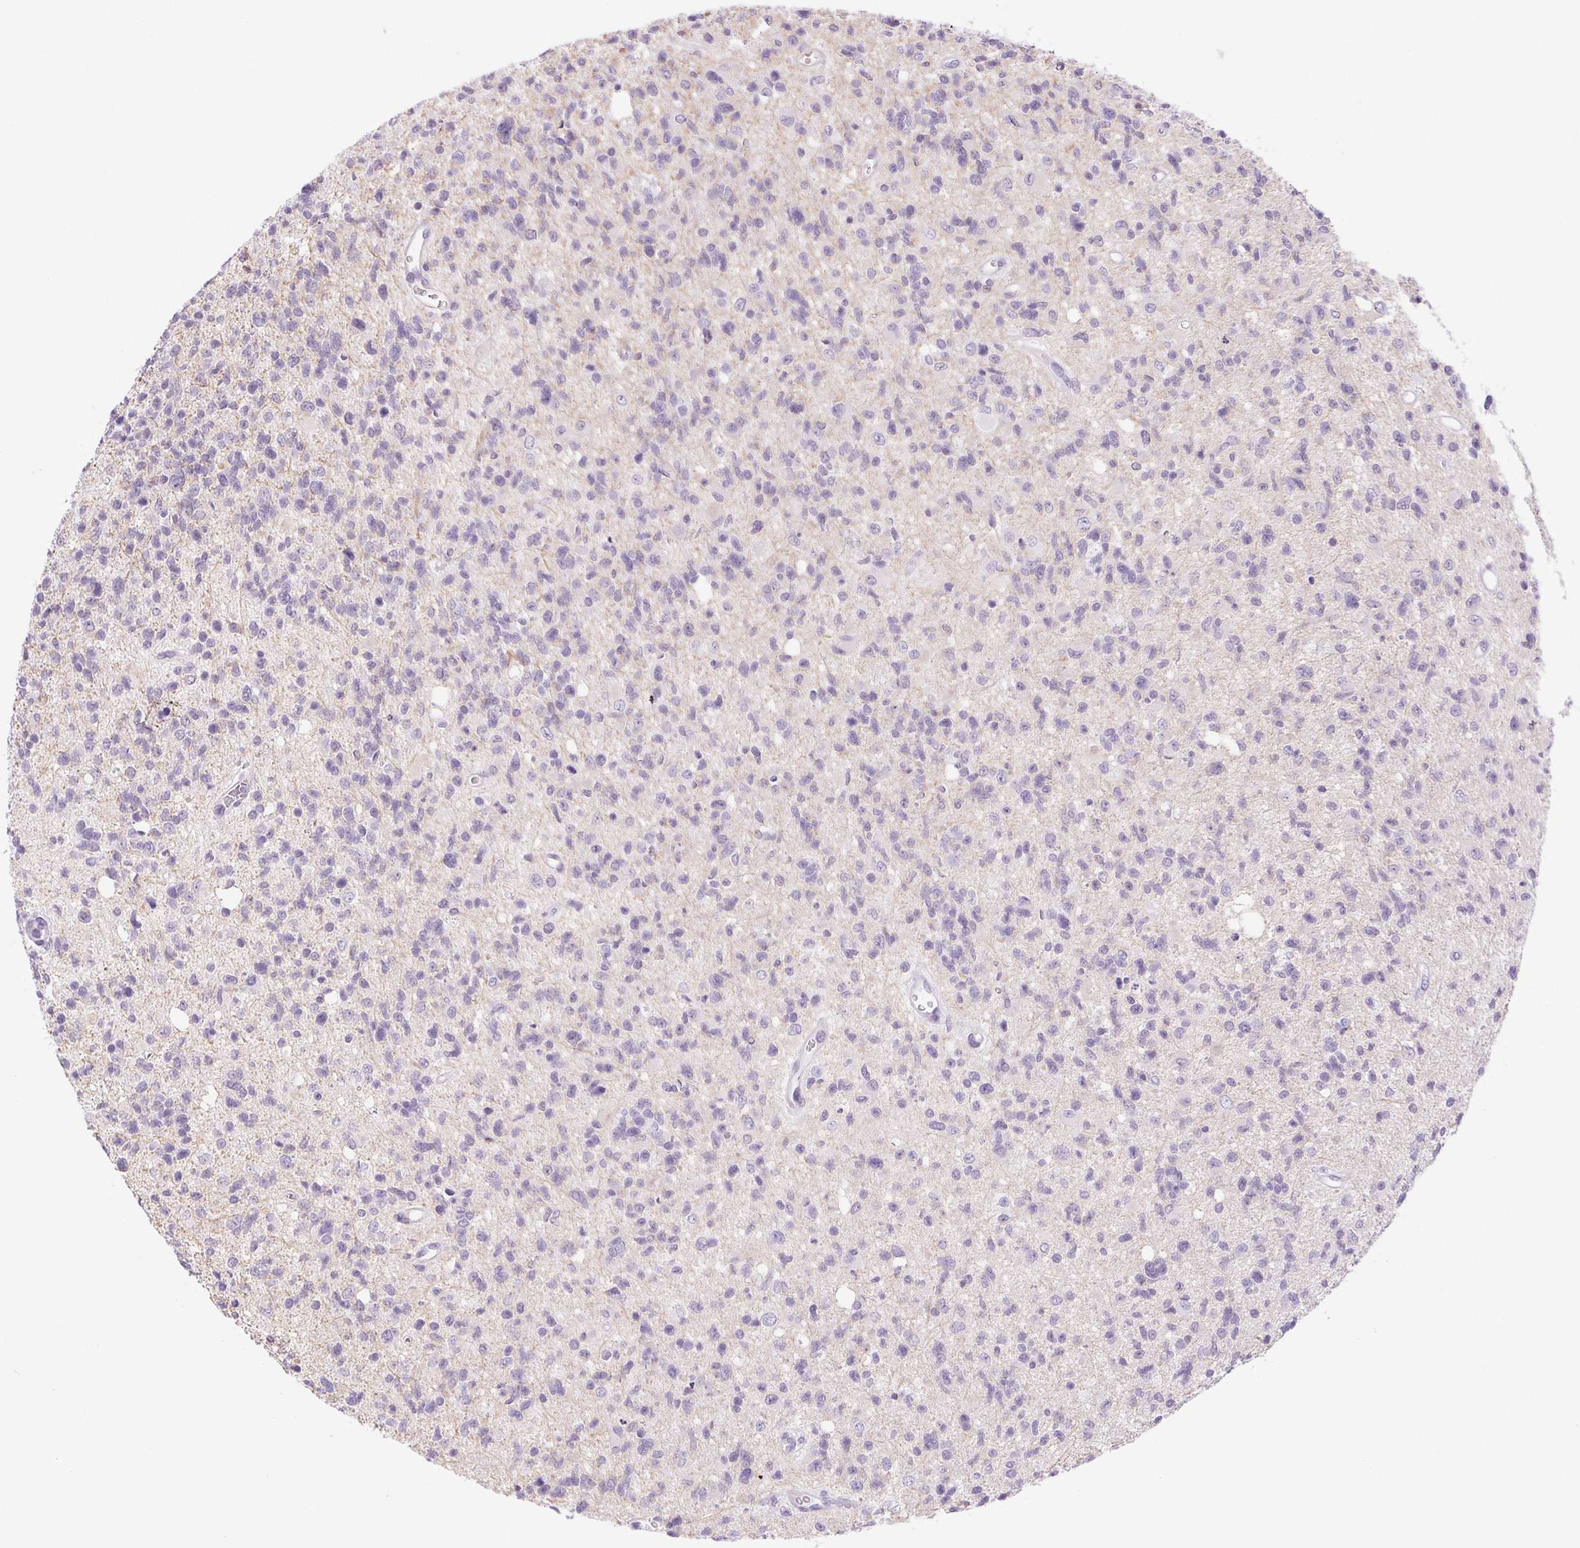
{"staining": {"intensity": "negative", "quantity": "none", "location": "none"}, "tissue": "glioma", "cell_type": "Tumor cells", "image_type": "cancer", "snomed": [{"axis": "morphology", "description": "Glioma, malignant, High grade"}, {"axis": "topography", "description": "Brain"}], "caption": "Immunohistochemistry (IHC) image of neoplastic tissue: malignant glioma (high-grade) stained with DAB demonstrates no significant protein expression in tumor cells.", "gene": "IFIT1B", "patient": {"sex": "male", "age": 29}}